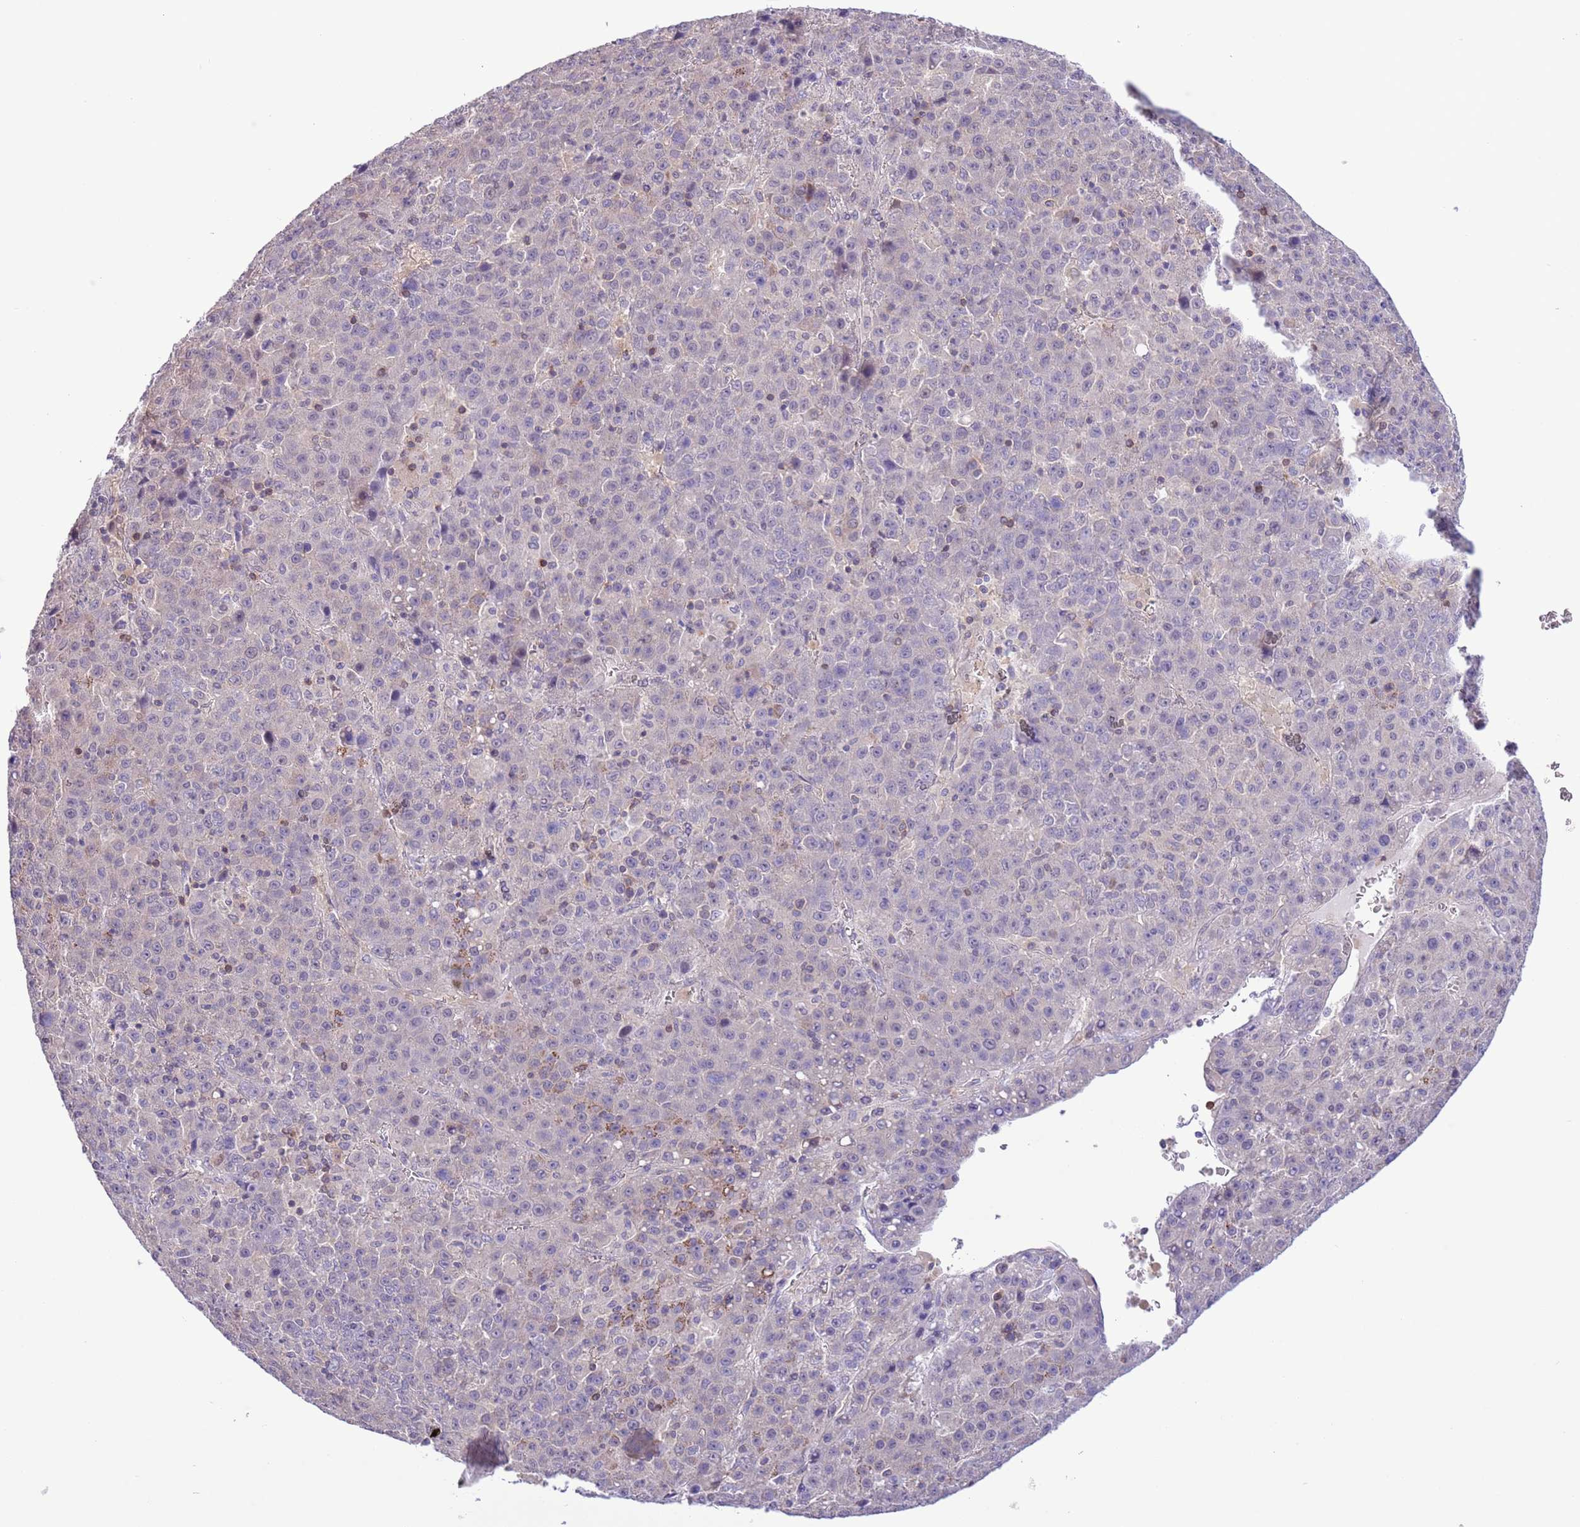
{"staining": {"intensity": "negative", "quantity": "none", "location": "none"}, "tissue": "liver cancer", "cell_type": "Tumor cells", "image_type": "cancer", "snomed": [{"axis": "morphology", "description": "Carcinoma, Hepatocellular, NOS"}, {"axis": "topography", "description": "Liver"}], "caption": "Immunohistochemistry (IHC) micrograph of neoplastic tissue: liver cancer stained with DAB shows no significant protein expression in tumor cells.", "gene": "PRR32", "patient": {"sex": "female", "age": 53}}